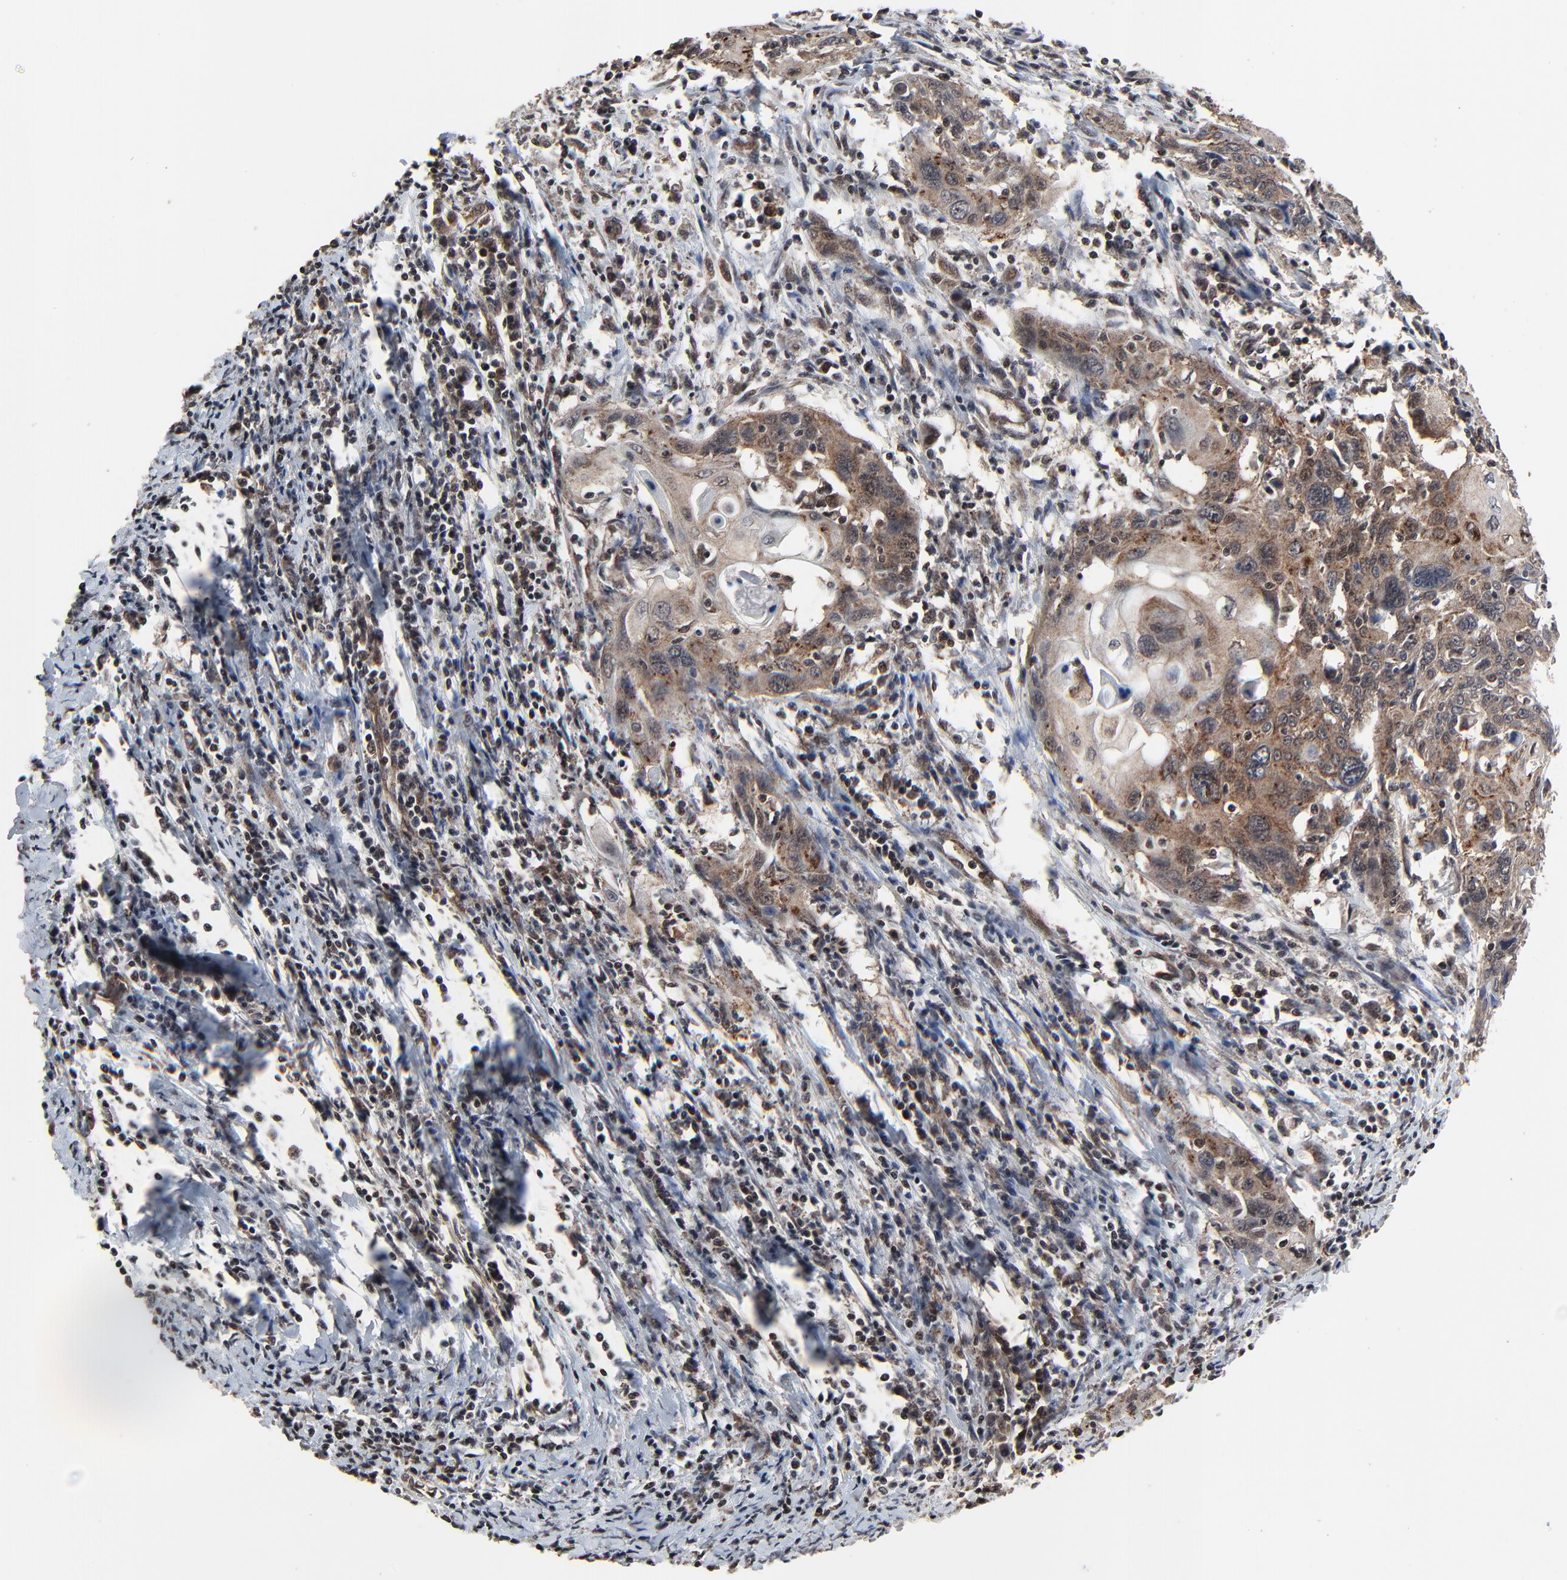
{"staining": {"intensity": "moderate", "quantity": ">75%", "location": "cytoplasmic/membranous"}, "tissue": "cervical cancer", "cell_type": "Tumor cells", "image_type": "cancer", "snomed": [{"axis": "morphology", "description": "Squamous cell carcinoma, NOS"}, {"axis": "topography", "description": "Cervix"}], "caption": "Tumor cells reveal moderate cytoplasmic/membranous expression in about >75% of cells in squamous cell carcinoma (cervical). The protein is shown in brown color, while the nuclei are stained blue.", "gene": "RHOJ", "patient": {"sex": "female", "age": 54}}